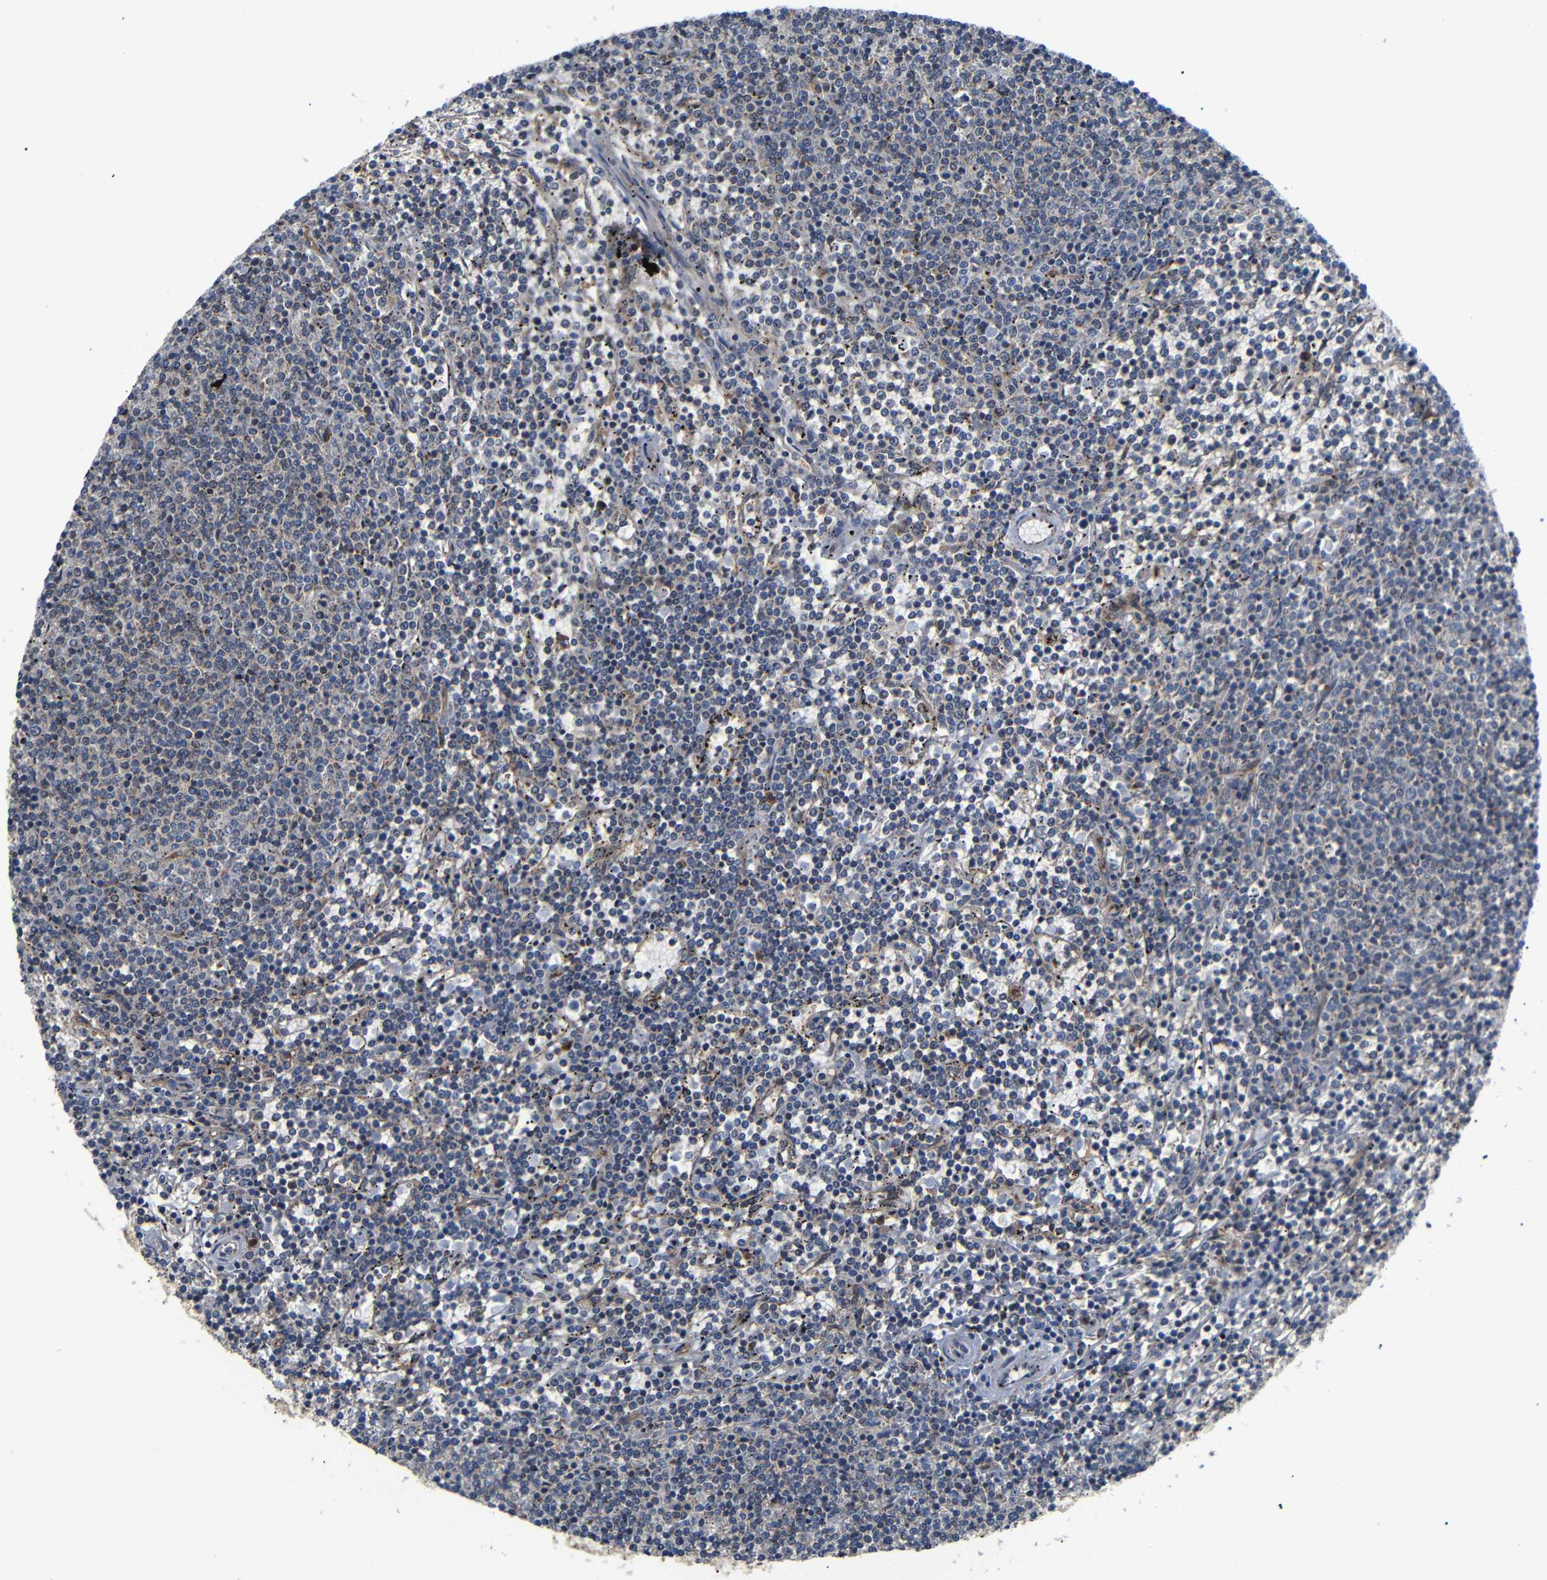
{"staining": {"intensity": "weak", "quantity": "25%-75%", "location": "cytoplasmic/membranous"}, "tissue": "lymphoma", "cell_type": "Tumor cells", "image_type": "cancer", "snomed": [{"axis": "morphology", "description": "Malignant lymphoma, non-Hodgkin's type, Low grade"}, {"axis": "topography", "description": "Spleen"}], "caption": "Approximately 25%-75% of tumor cells in lymphoma show weak cytoplasmic/membranous protein expression as visualized by brown immunohistochemical staining.", "gene": "KANK4", "patient": {"sex": "female", "age": 50}}